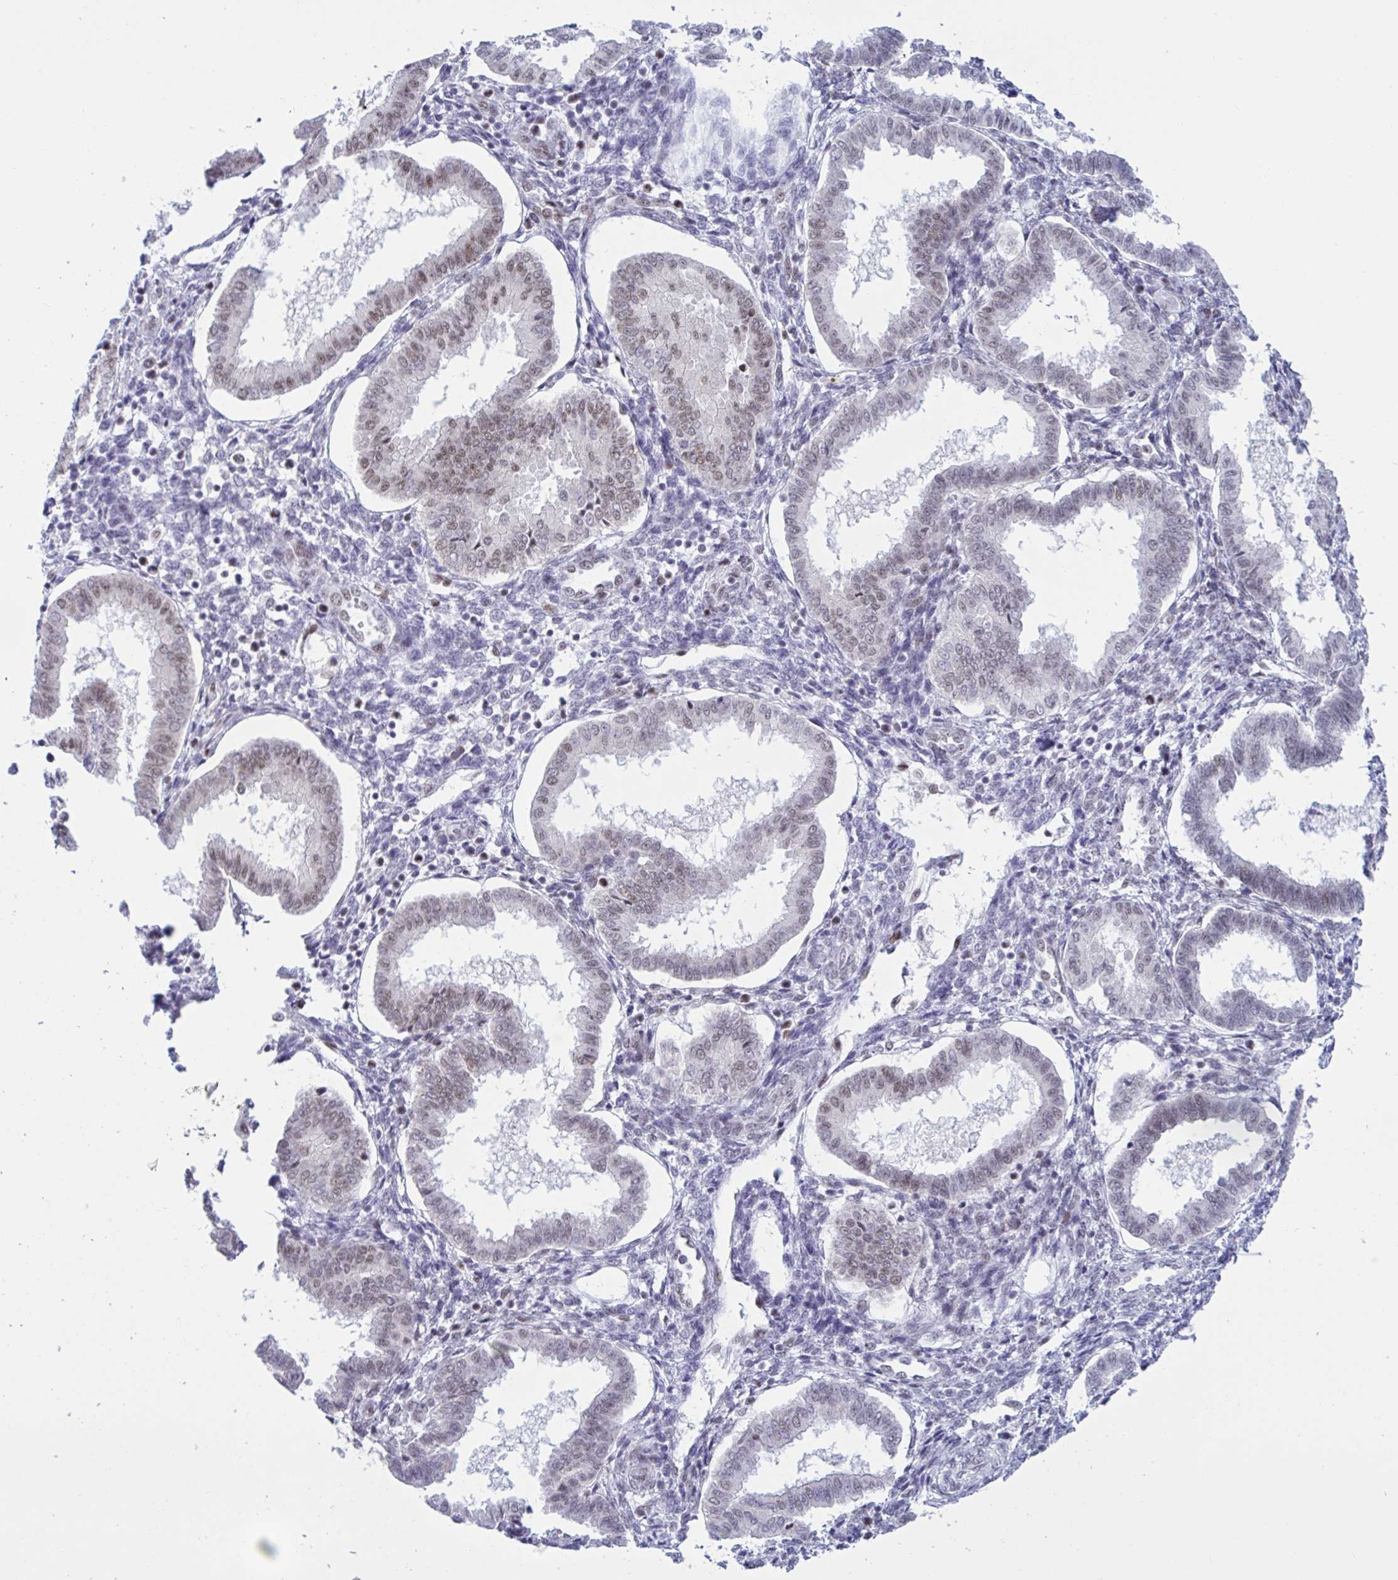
{"staining": {"intensity": "negative", "quantity": "none", "location": "none"}, "tissue": "endometrium", "cell_type": "Cells in endometrial stroma", "image_type": "normal", "snomed": [{"axis": "morphology", "description": "Normal tissue, NOS"}, {"axis": "topography", "description": "Endometrium"}], "caption": "The micrograph displays no staining of cells in endometrial stroma in unremarkable endometrium.", "gene": "PPP1R10", "patient": {"sex": "female", "age": 24}}